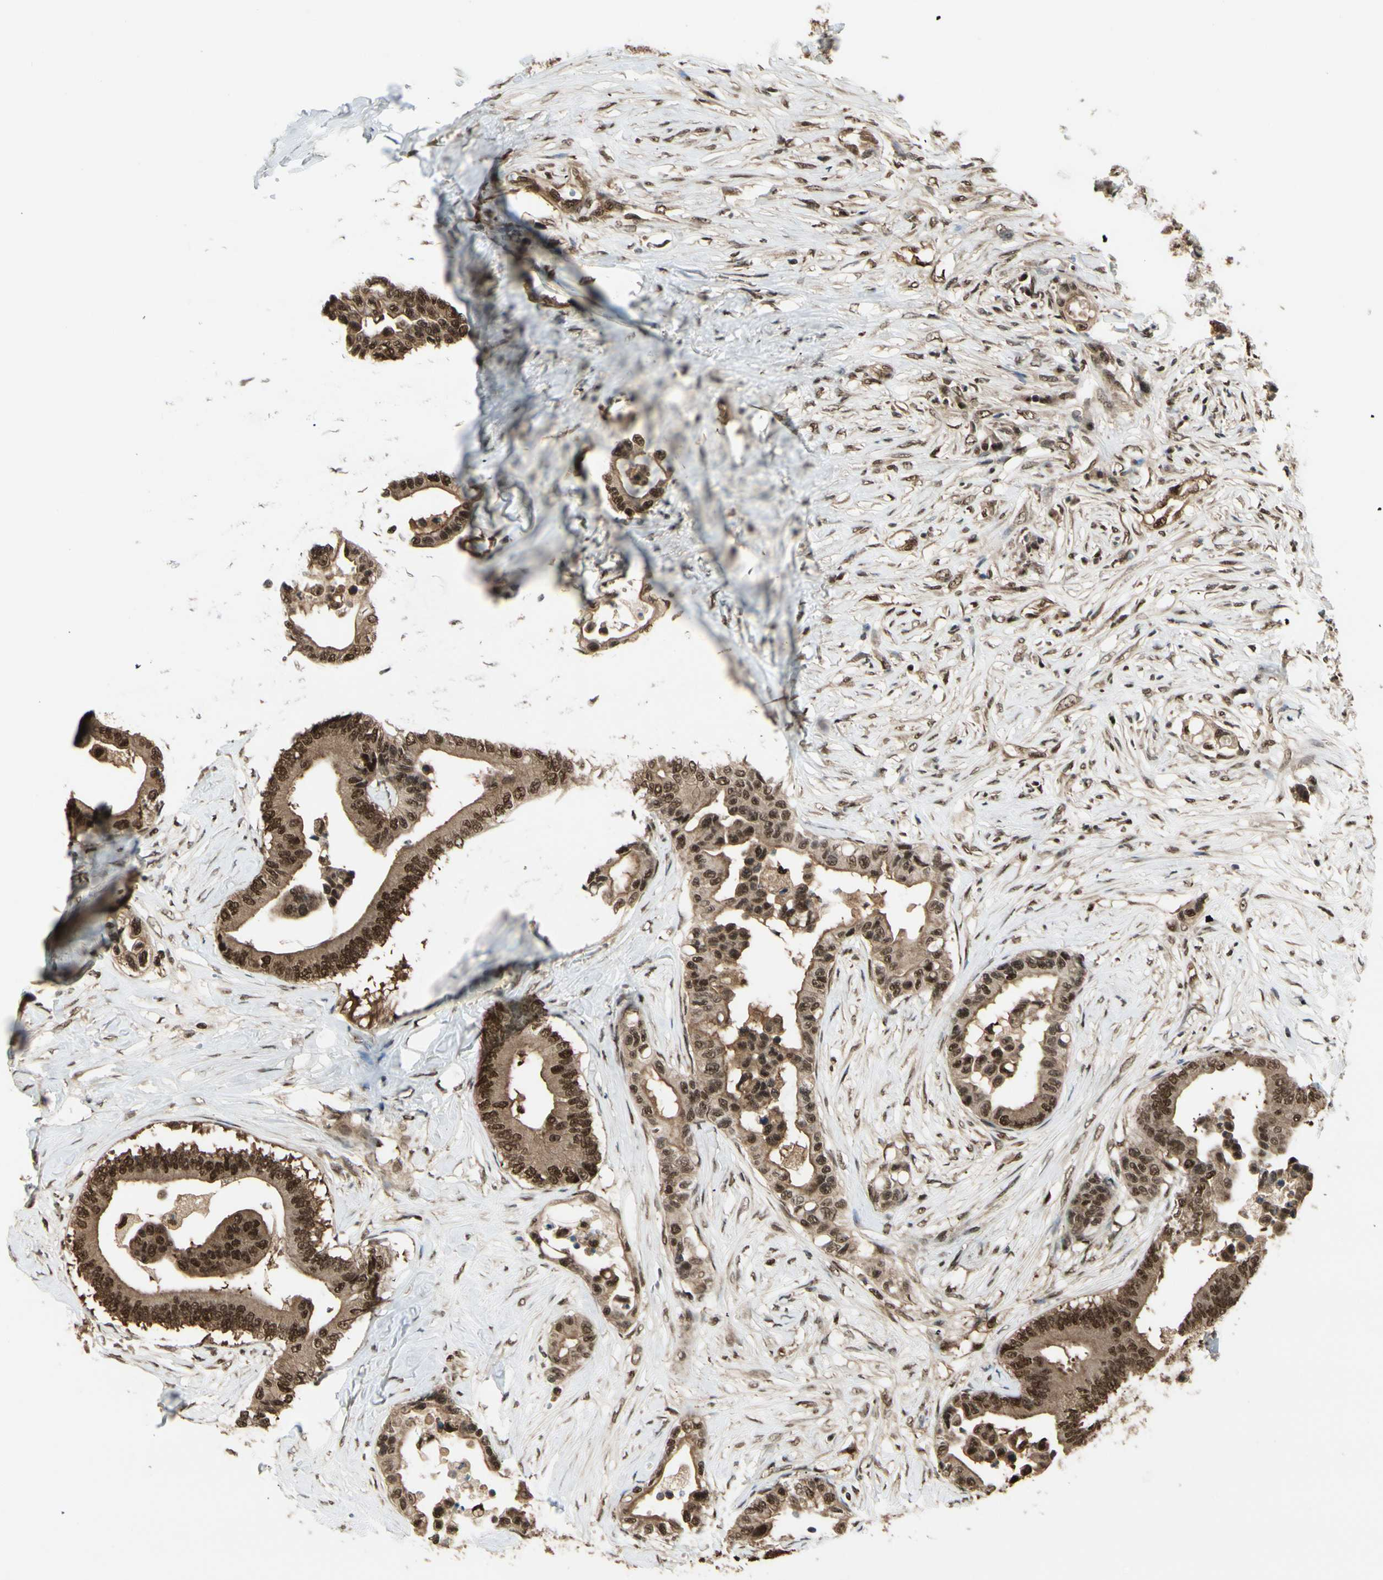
{"staining": {"intensity": "strong", "quantity": ">75%", "location": "cytoplasmic/membranous,nuclear"}, "tissue": "colorectal cancer", "cell_type": "Tumor cells", "image_type": "cancer", "snomed": [{"axis": "morphology", "description": "Normal tissue, NOS"}, {"axis": "morphology", "description": "Adenocarcinoma, NOS"}, {"axis": "topography", "description": "Colon"}], "caption": "This micrograph displays colorectal adenocarcinoma stained with IHC to label a protein in brown. The cytoplasmic/membranous and nuclear of tumor cells show strong positivity for the protein. Nuclei are counter-stained blue.", "gene": "HSF1", "patient": {"sex": "male", "age": 82}}